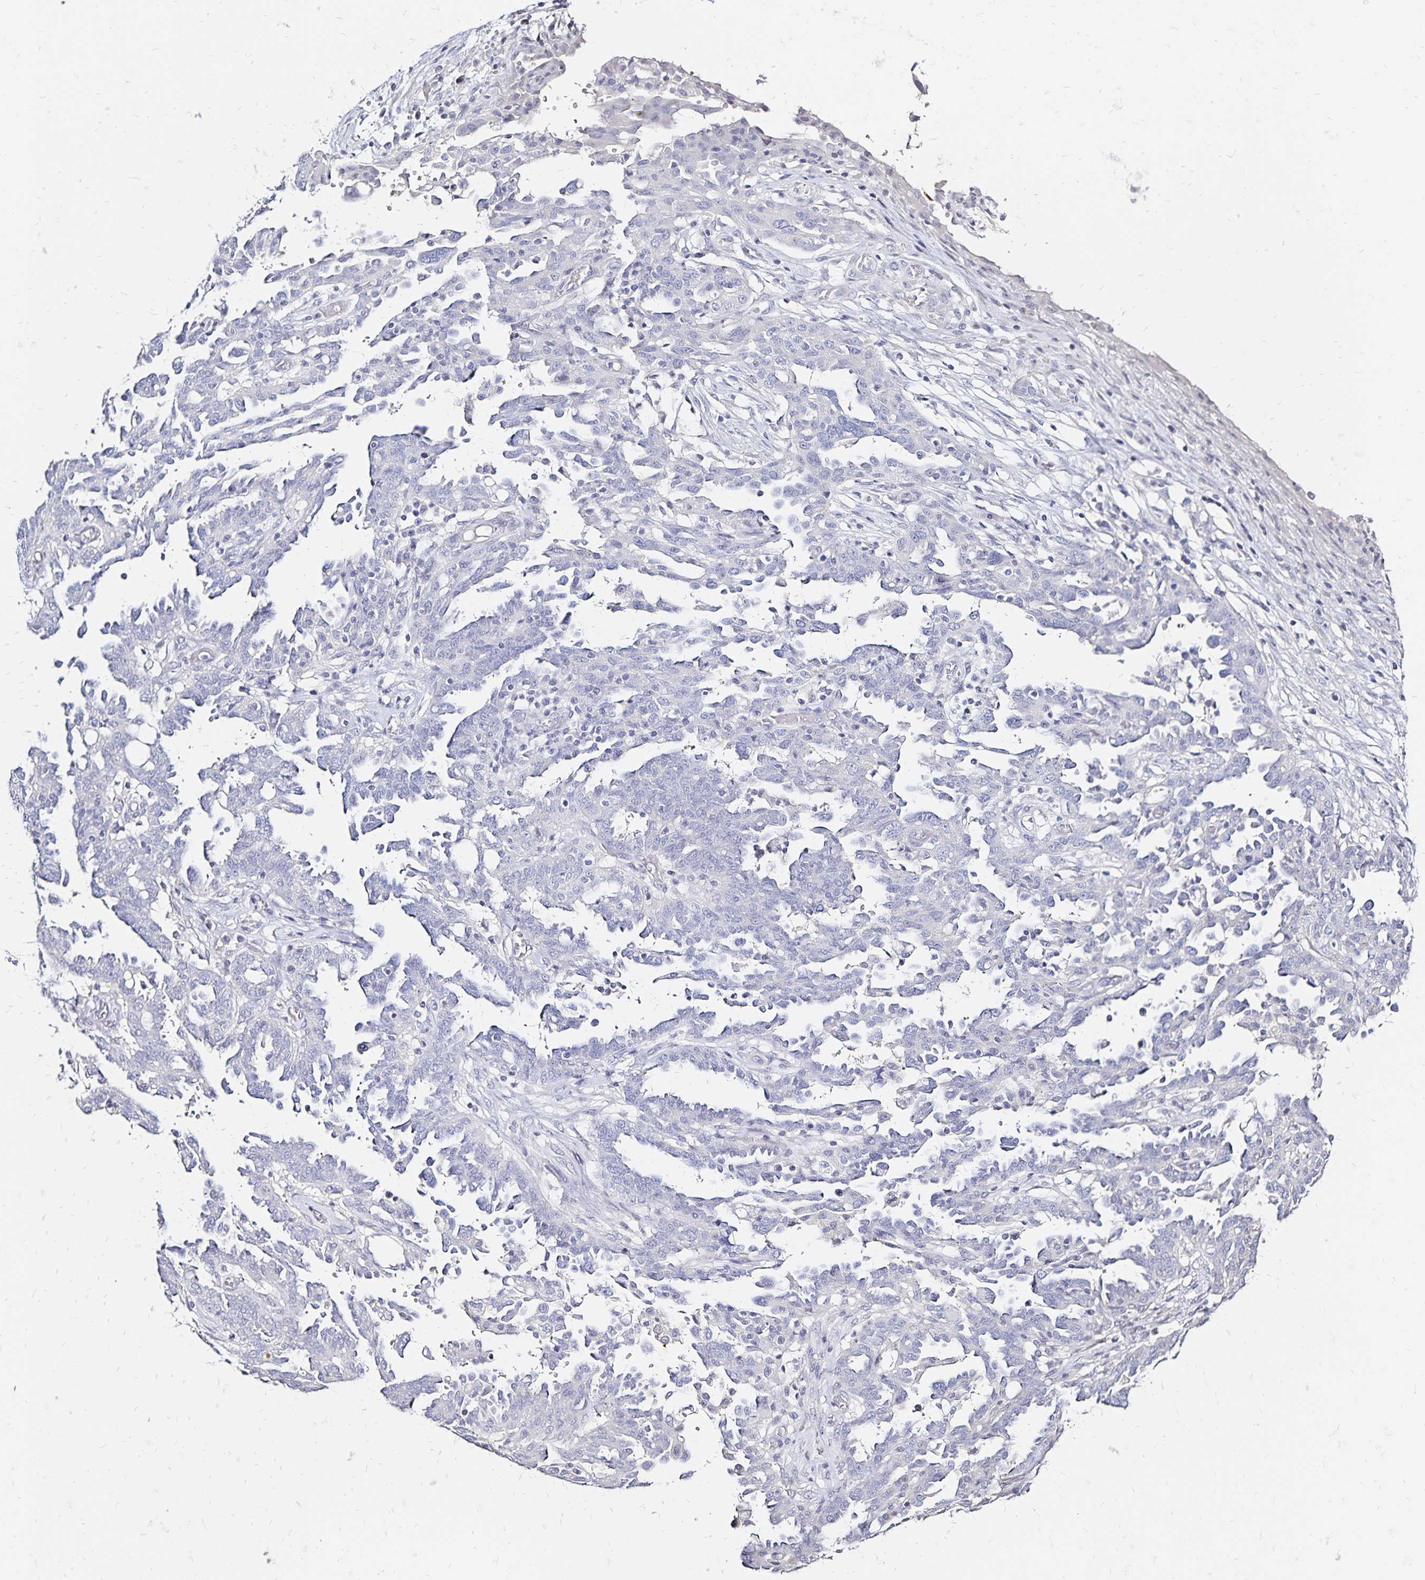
{"staining": {"intensity": "negative", "quantity": "none", "location": "none"}, "tissue": "ovarian cancer", "cell_type": "Tumor cells", "image_type": "cancer", "snomed": [{"axis": "morphology", "description": "Cystadenocarcinoma, serous, NOS"}, {"axis": "topography", "description": "Ovary"}], "caption": "High power microscopy histopathology image of an IHC photomicrograph of ovarian cancer, revealing no significant positivity in tumor cells. (Stains: DAB (3,3'-diaminobenzidine) immunohistochemistry (IHC) with hematoxylin counter stain, Microscopy: brightfield microscopy at high magnification).", "gene": "SLC5A1", "patient": {"sex": "female", "age": 67}}